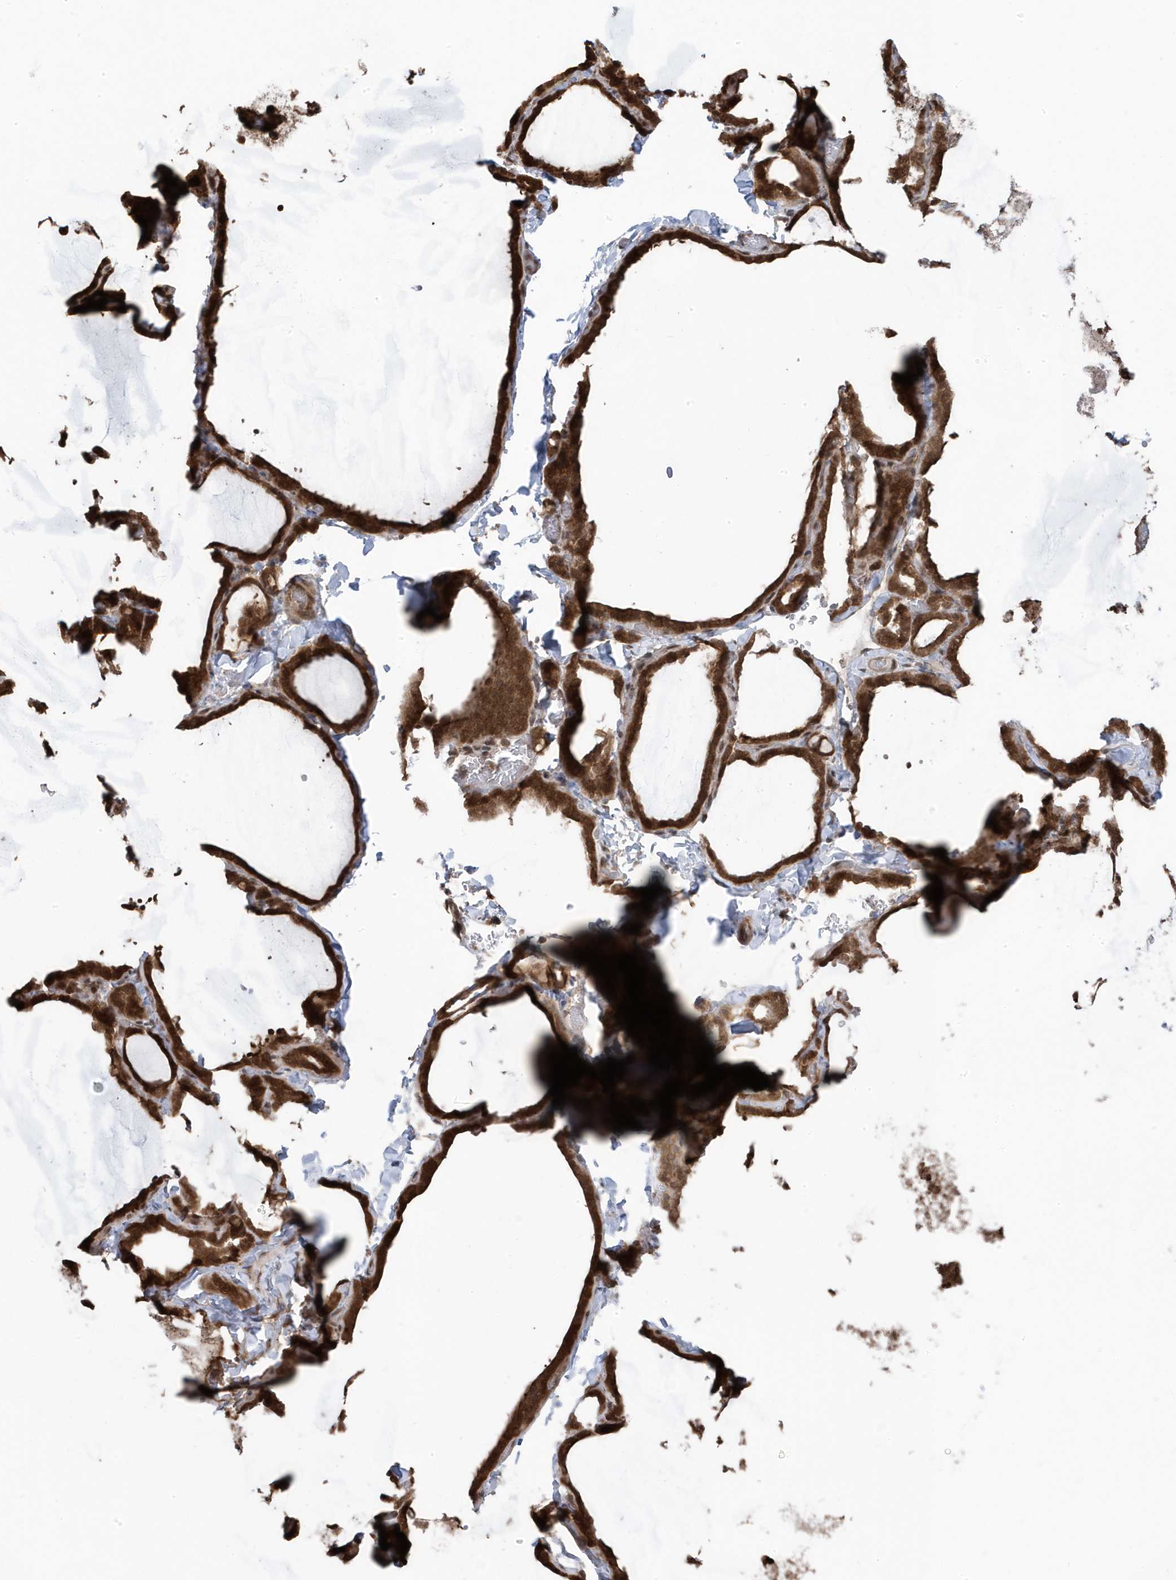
{"staining": {"intensity": "strong", "quantity": ">75%", "location": "cytoplasmic/membranous,nuclear"}, "tissue": "thyroid gland", "cell_type": "Glandular cells", "image_type": "normal", "snomed": [{"axis": "morphology", "description": "Normal tissue, NOS"}, {"axis": "topography", "description": "Thyroid gland"}], "caption": "This micrograph exhibits IHC staining of normal thyroid gland, with high strong cytoplasmic/membranous,nuclear expression in about >75% of glandular cells.", "gene": "MAPK1IP1L", "patient": {"sex": "female", "age": 22}}